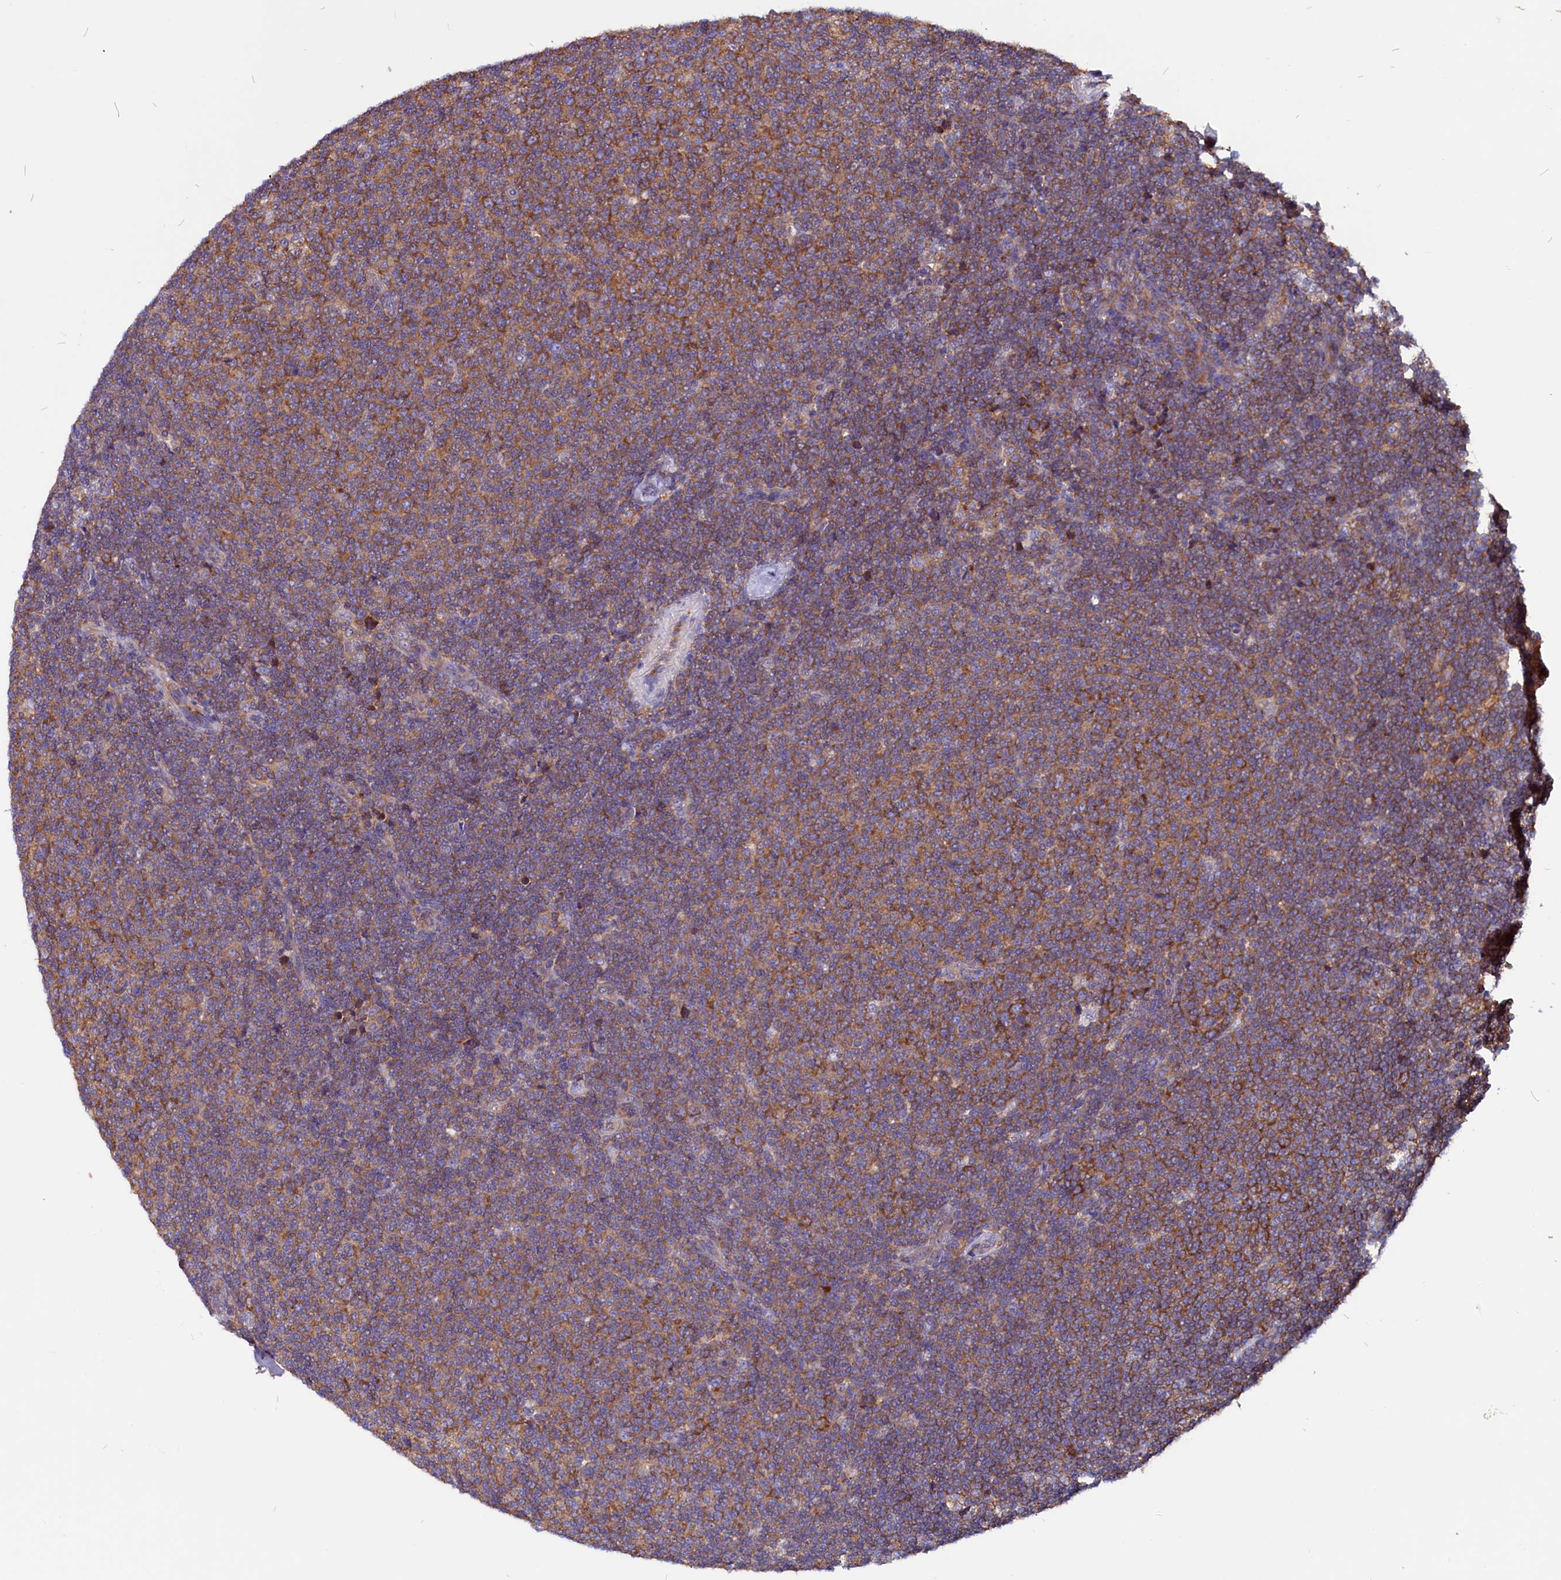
{"staining": {"intensity": "moderate", "quantity": ">75%", "location": "cytoplasmic/membranous"}, "tissue": "lymphoma", "cell_type": "Tumor cells", "image_type": "cancer", "snomed": [{"axis": "morphology", "description": "Malignant lymphoma, non-Hodgkin's type, Low grade"}, {"axis": "topography", "description": "Lymph node"}], "caption": "Immunohistochemistry of low-grade malignant lymphoma, non-Hodgkin's type demonstrates medium levels of moderate cytoplasmic/membranous positivity in approximately >75% of tumor cells.", "gene": "EIF3G", "patient": {"sex": "male", "age": 66}}